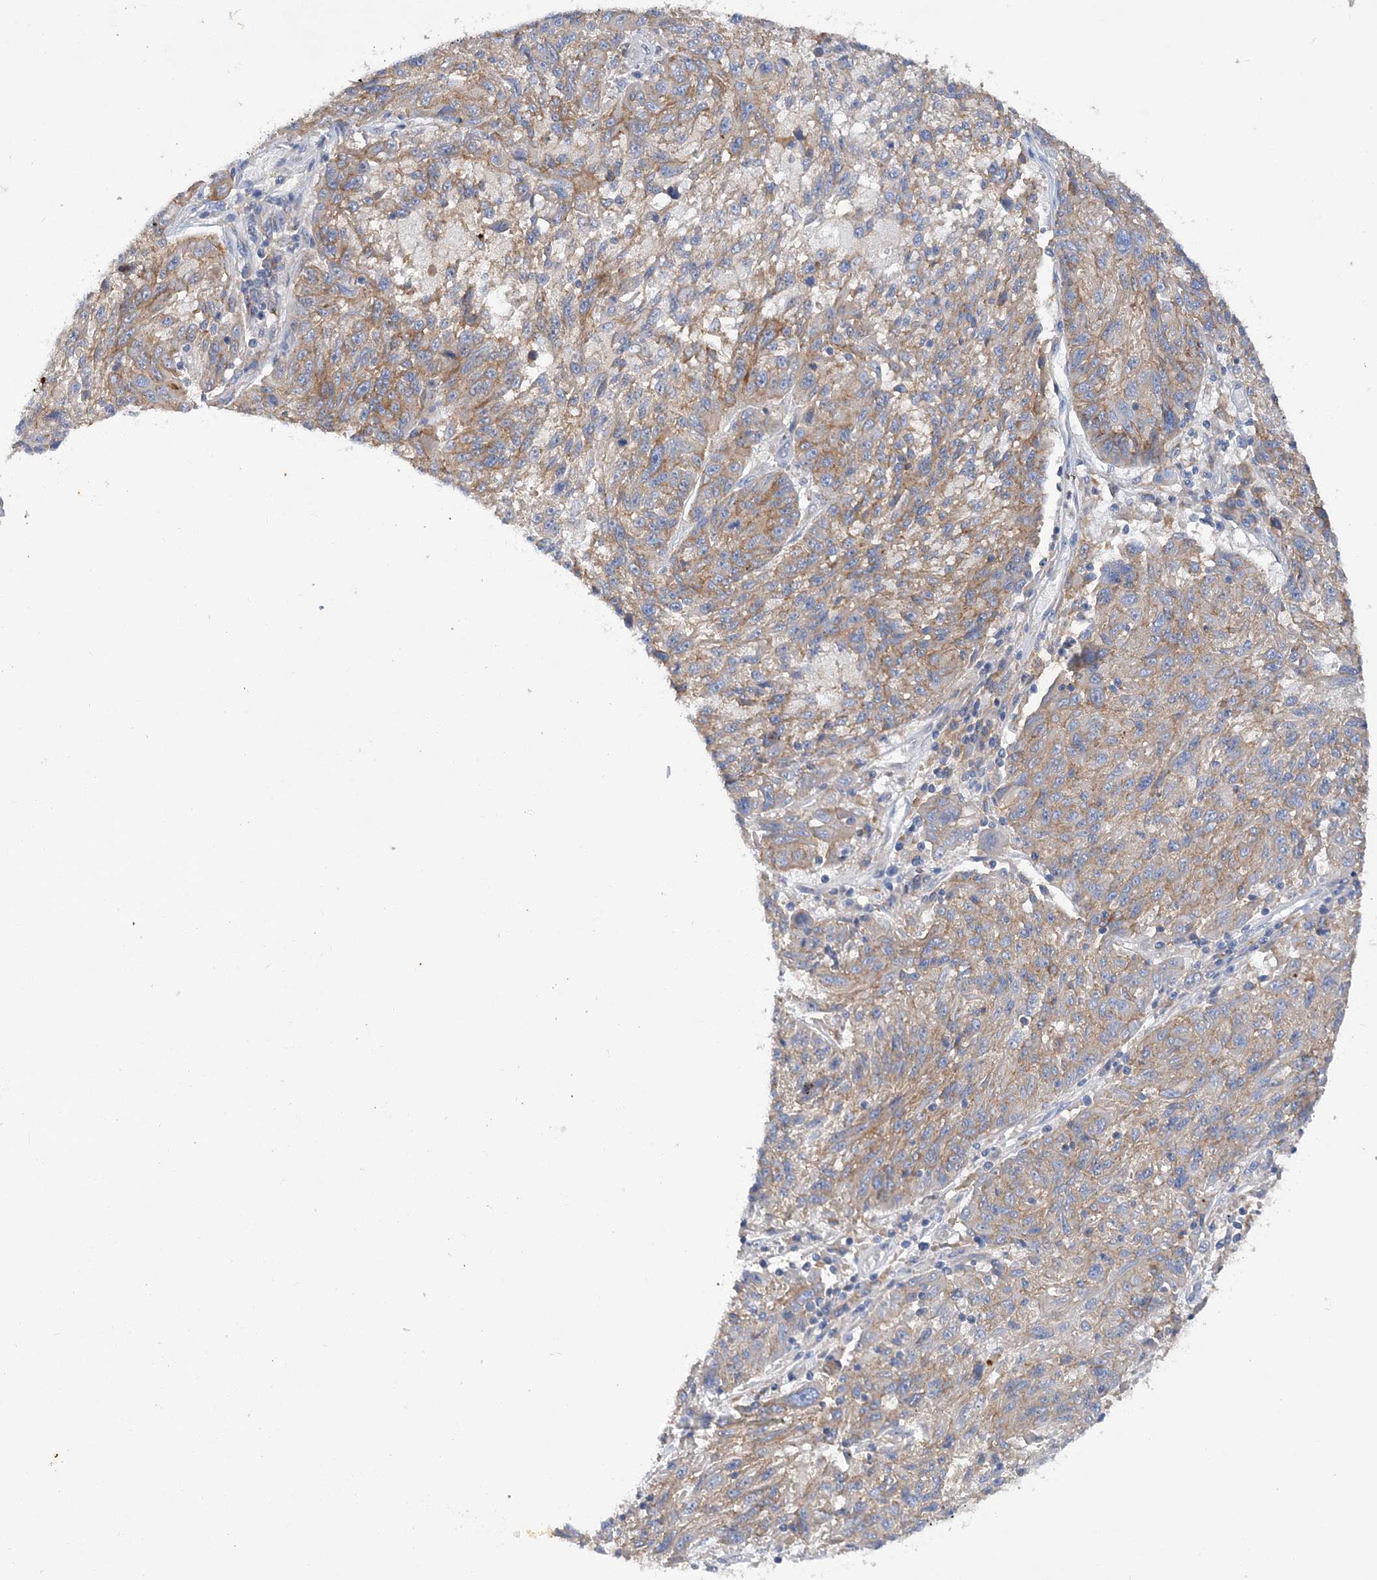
{"staining": {"intensity": "moderate", "quantity": ">75%", "location": "cytoplasmic/membranous"}, "tissue": "melanoma", "cell_type": "Tumor cells", "image_type": "cancer", "snomed": [{"axis": "morphology", "description": "Malignant melanoma, NOS"}, {"axis": "topography", "description": "Skin"}], "caption": "There is medium levels of moderate cytoplasmic/membranous expression in tumor cells of melanoma, as demonstrated by immunohistochemical staining (brown color).", "gene": "GRINA", "patient": {"sex": "male", "age": 53}}